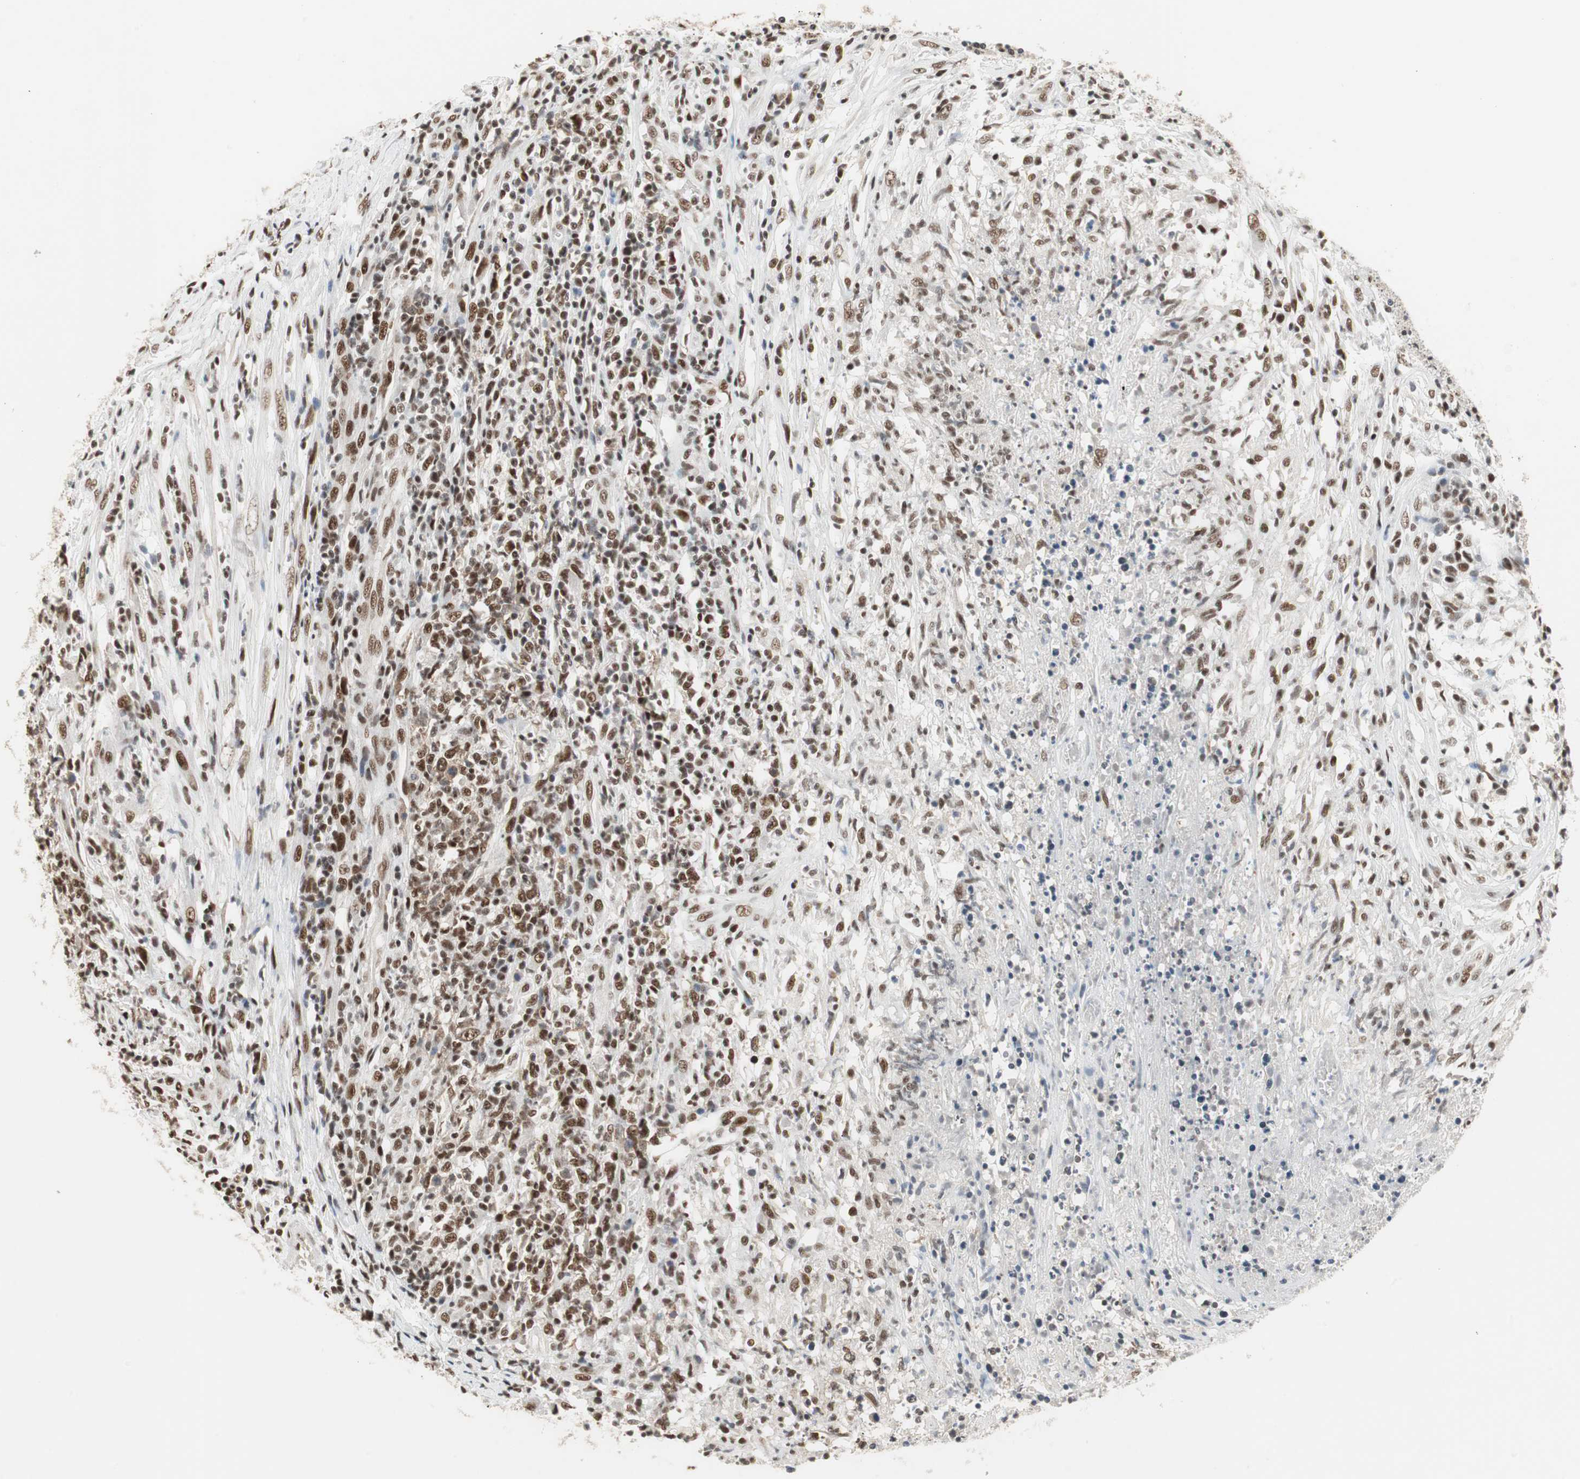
{"staining": {"intensity": "strong", "quantity": ">75%", "location": "nuclear"}, "tissue": "lymphoma", "cell_type": "Tumor cells", "image_type": "cancer", "snomed": [{"axis": "morphology", "description": "Malignant lymphoma, non-Hodgkin's type, High grade"}, {"axis": "topography", "description": "Lymph node"}], "caption": "An image of lymphoma stained for a protein exhibits strong nuclear brown staining in tumor cells. (DAB IHC with brightfield microscopy, high magnification).", "gene": "RTF1", "patient": {"sex": "female", "age": 84}}